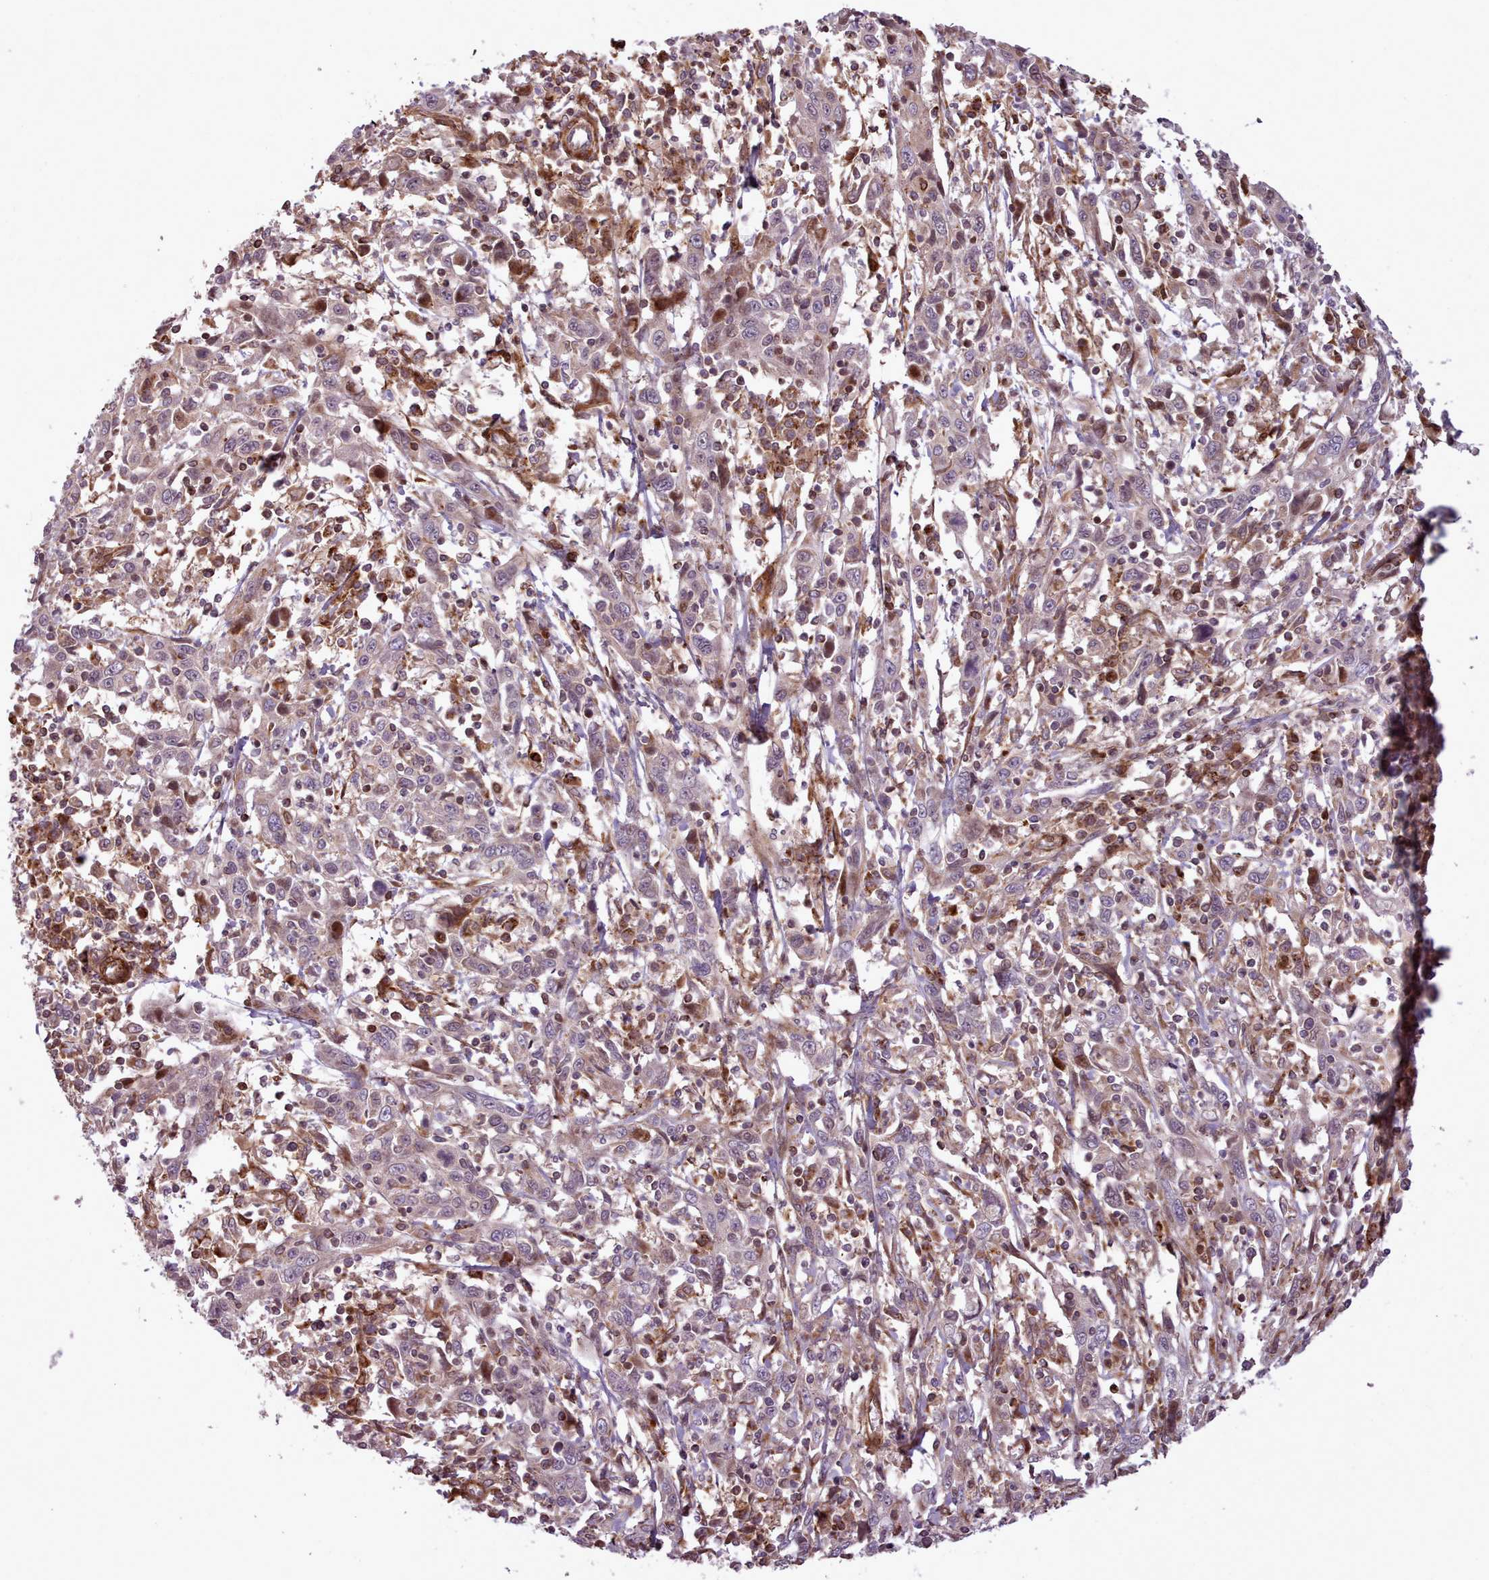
{"staining": {"intensity": "strong", "quantity": "<25%", "location": "nuclear"}, "tissue": "cervical cancer", "cell_type": "Tumor cells", "image_type": "cancer", "snomed": [{"axis": "morphology", "description": "Squamous cell carcinoma, NOS"}, {"axis": "topography", "description": "Cervix"}], "caption": "Strong nuclear staining is seen in about <25% of tumor cells in cervical cancer.", "gene": "NLRP7", "patient": {"sex": "female", "age": 46}}